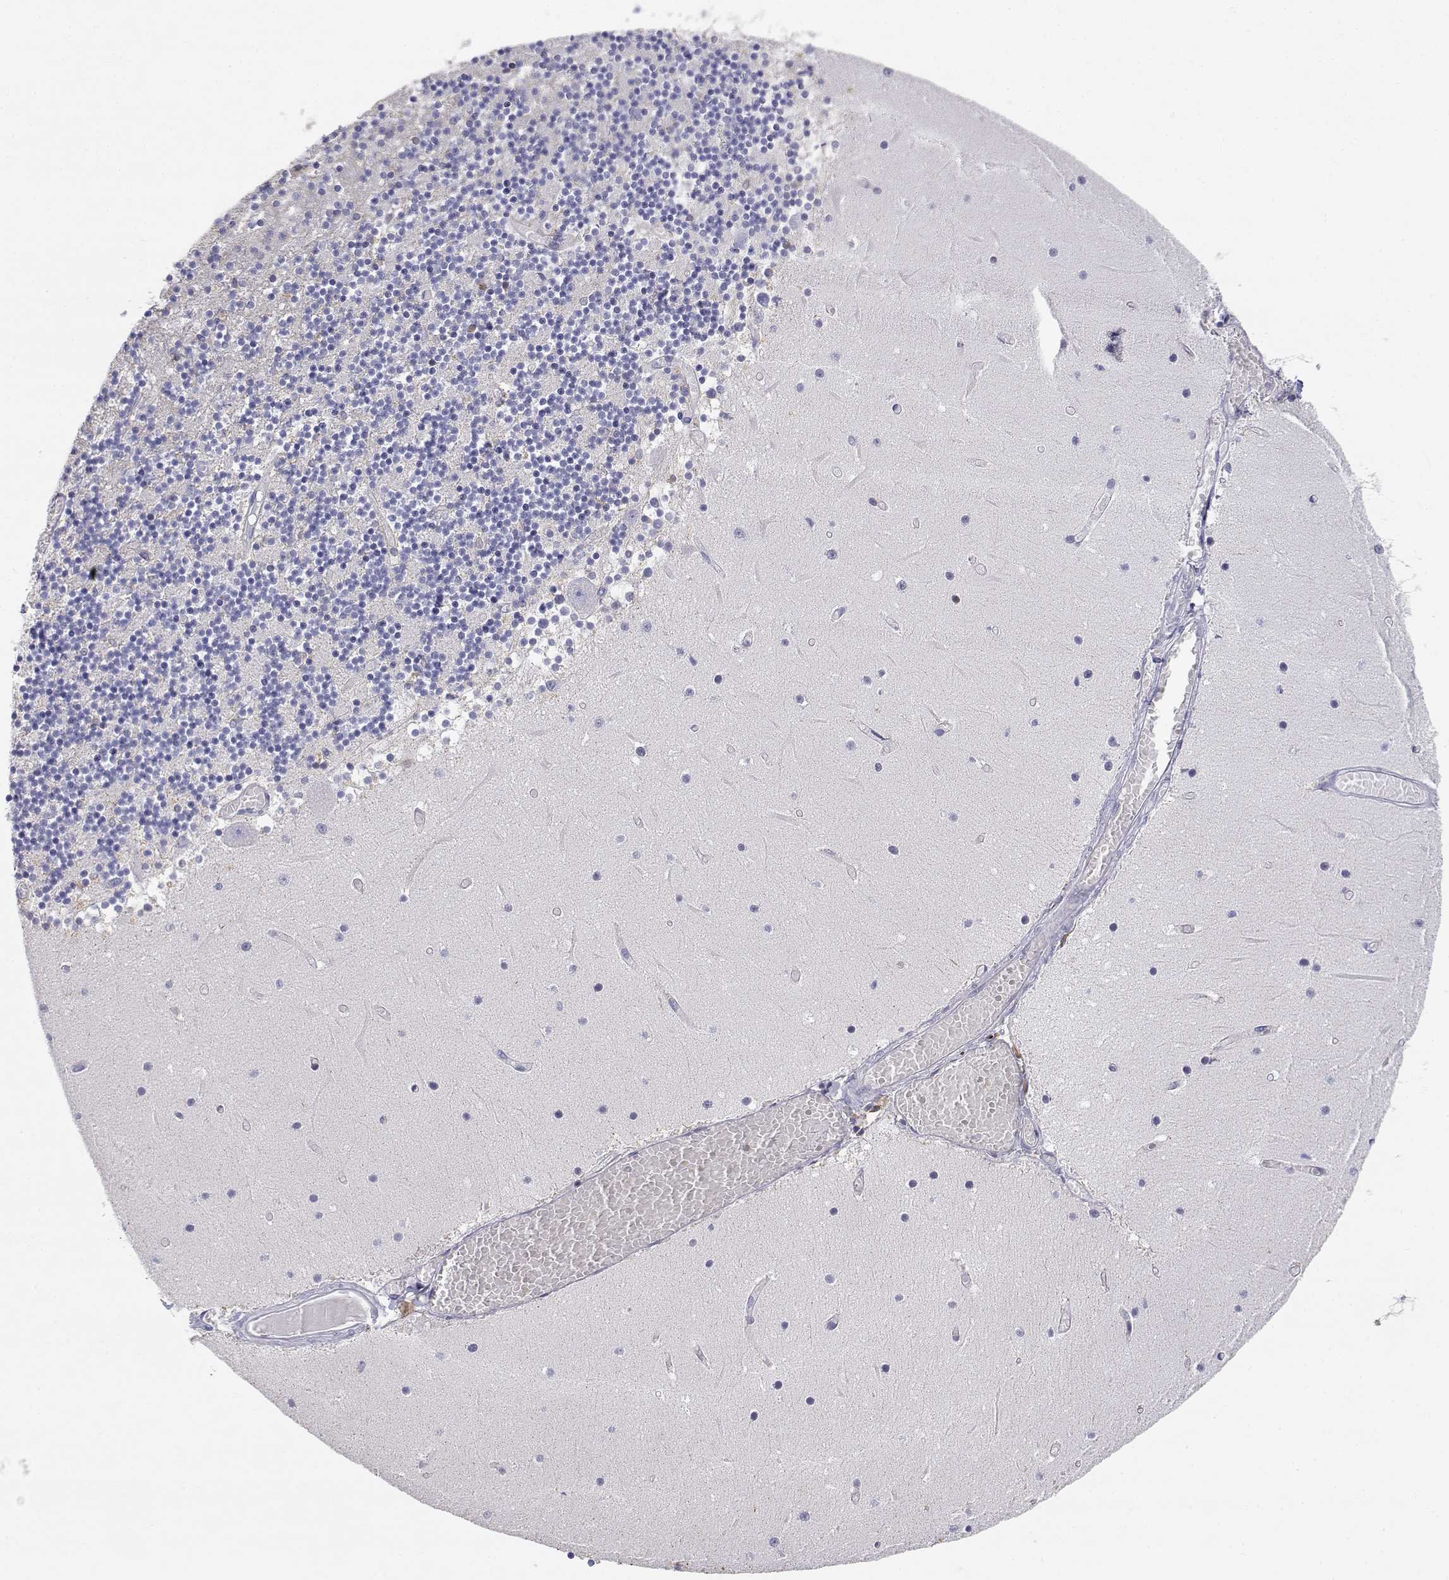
{"staining": {"intensity": "negative", "quantity": "none", "location": "none"}, "tissue": "cerebellum", "cell_type": "Cells in granular layer", "image_type": "normal", "snomed": [{"axis": "morphology", "description": "Normal tissue, NOS"}, {"axis": "topography", "description": "Cerebellum"}], "caption": "Immunohistochemistry (IHC) micrograph of benign human cerebellum stained for a protein (brown), which exhibits no expression in cells in granular layer.", "gene": "ADA", "patient": {"sex": "female", "age": 28}}